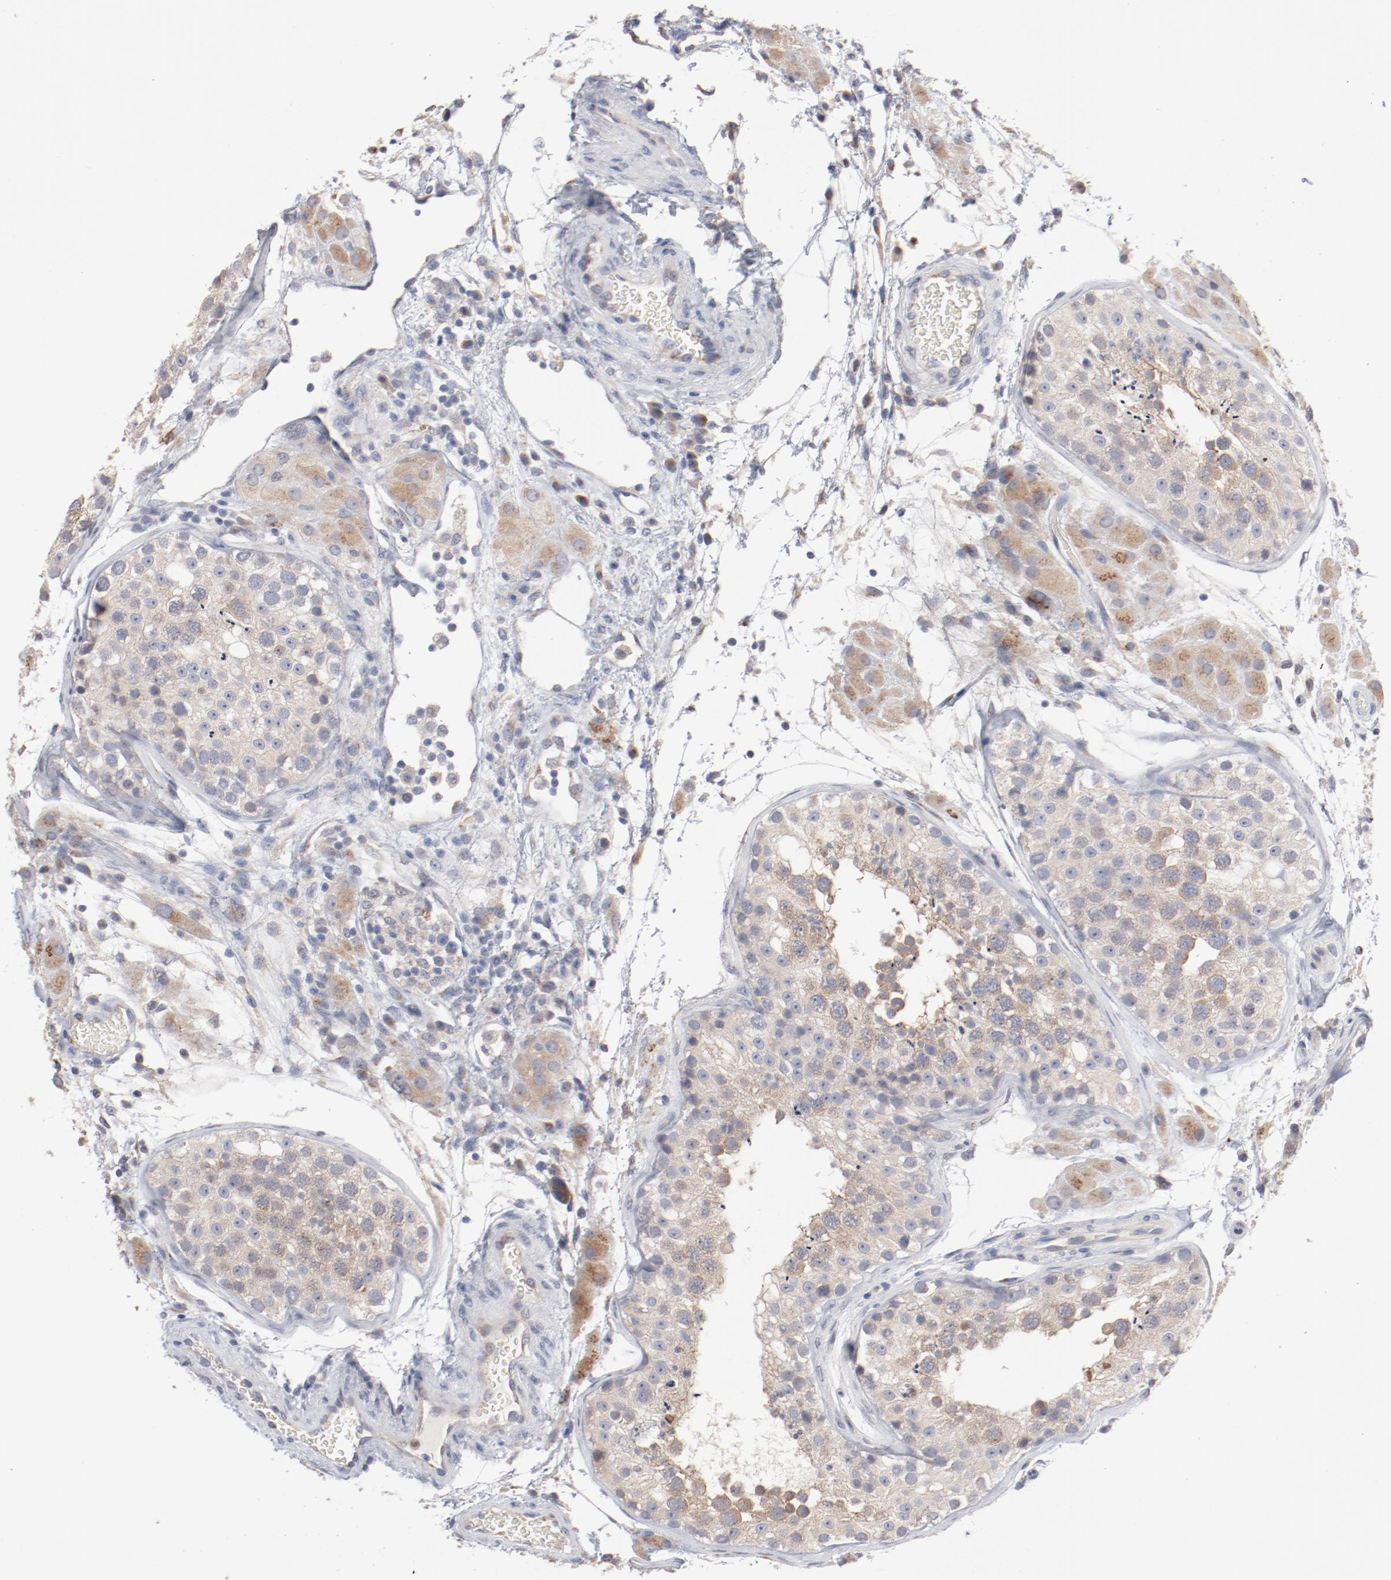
{"staining": {"intensity": "weak", "quantity": ">75%", "location": "cytoplasmic/membranous"}, "tissue": "testis", "cell_type": "Cells in seminiferous ducts", "image_type": "normal", "snomed": [{"axis": "morphology", "description": "Normal tissue, NOS"}, {"axis": "topography", "description": "Testis"}], "caption": "Testis was stained to show a protein in brown. There is low levels of weak cytoplasmic/membranous expression in about >75% of cells in seminiferous ducts.", "gene": "AK7", "patient": {"sex": "male", "age": 26}}